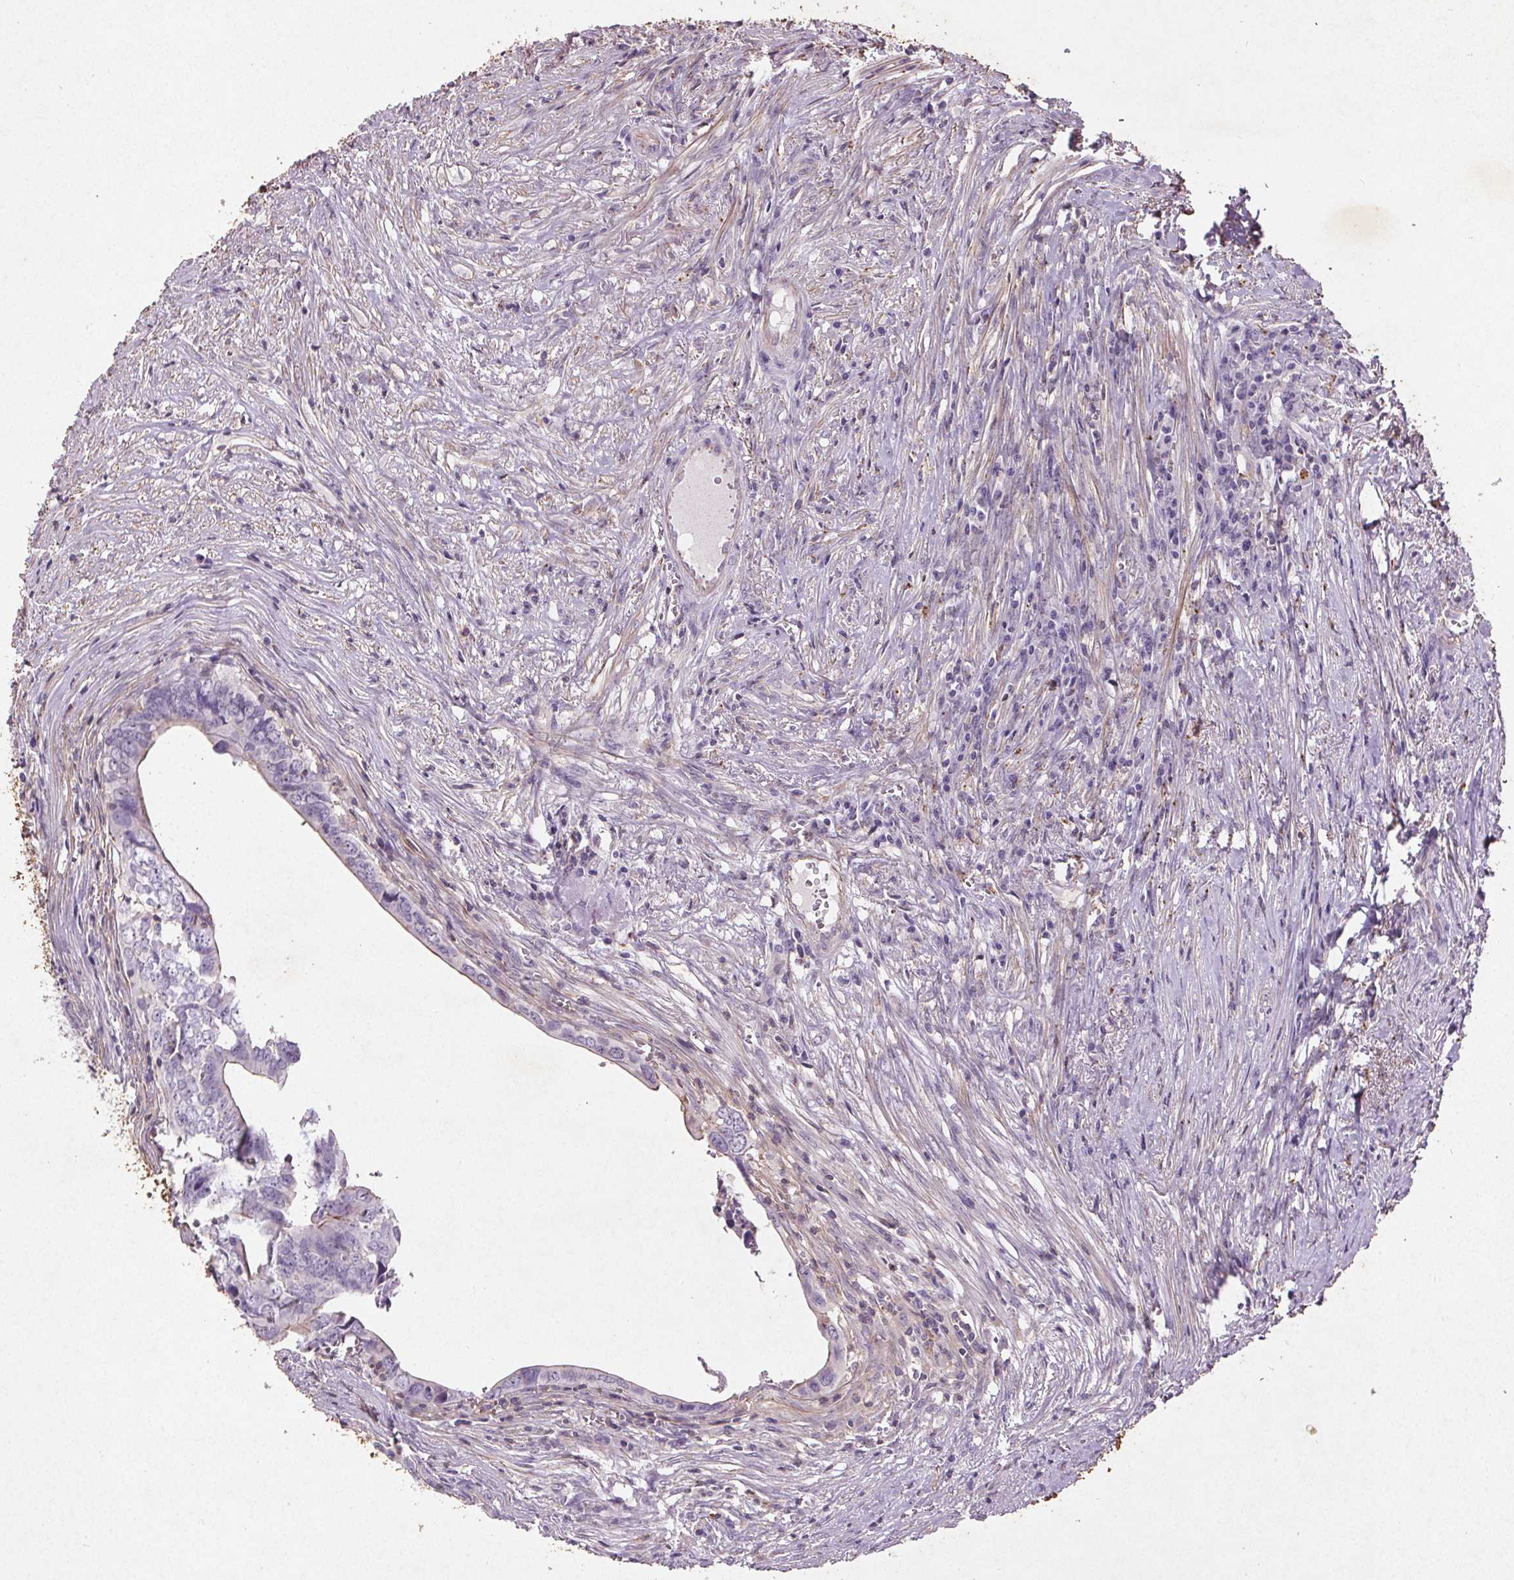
{"staining": {"intensity": "negative", "quantity": "none", "location": "none"}, "tissue": "colorectal cancer", "cell_type": "Tumor cells", "image_type": "cancer", "snomed": [{"axis": "morphology", "description": "Adenocarcinoma, NOS"}, {"axis": "topography", "description": "Colon"}], "caption": "The image demonstrates no significant expression in tumor cells of colorectal adenocarcinoma.", "gene": "C19orf84", "patient": {"sex": "female", "age": 82}}